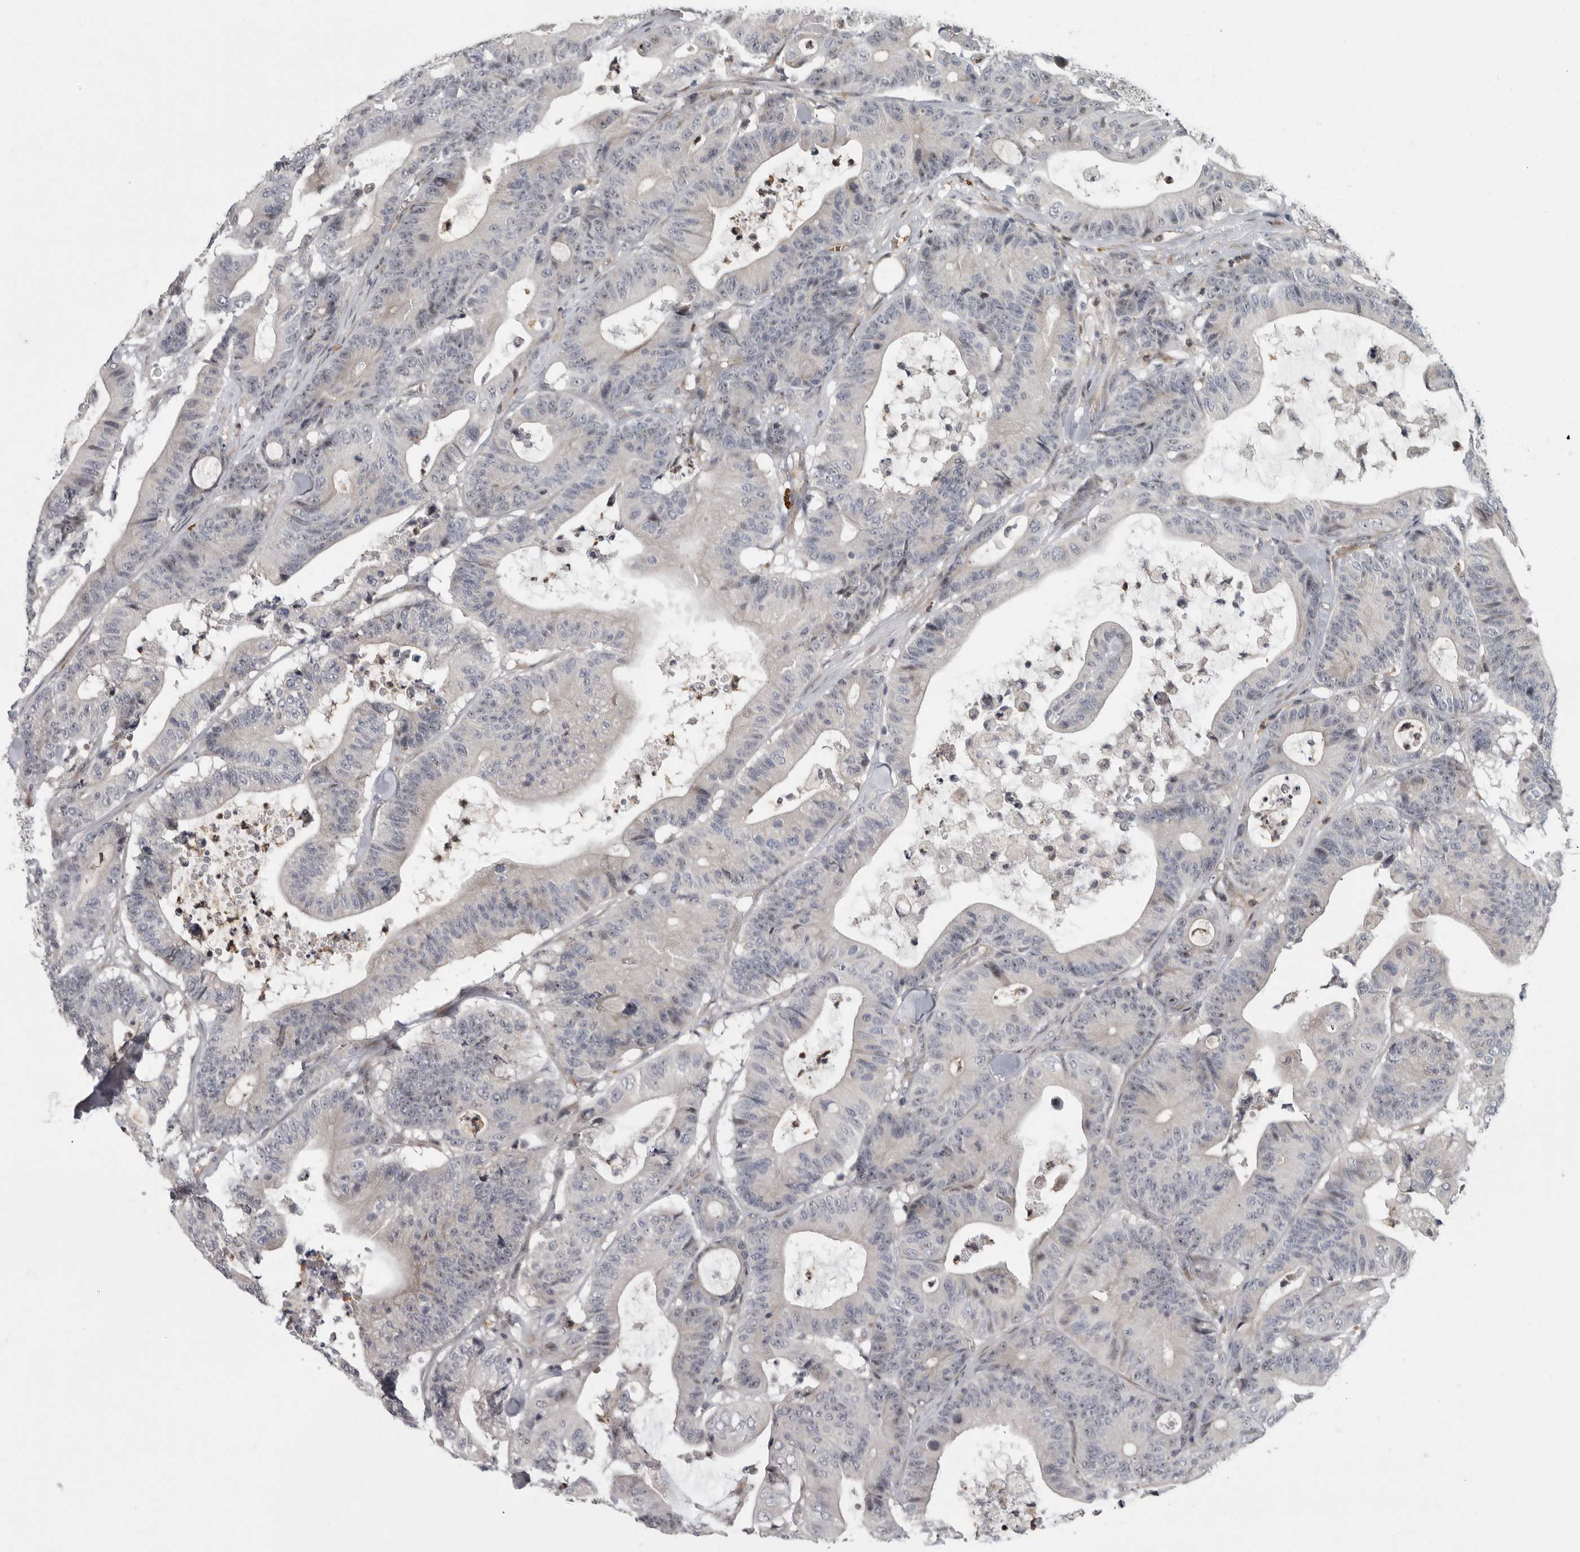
{"staining": {"intensity": "negative", "quantity": "none", "location": "none"}, "tissue": "colorectal cancer", "cell_type": "Tumor cells", "image_type": "cancer", "snomed": [{"axis": "morphology", "description": "Adenocarcinoma, NOS"}, {"axis": "topography", "description": "Colon"}], "caption": "Immunohistochemical staining of colorectal cancer exhibits no significant positivity in tumor cells.", "gene": "PDCD11", "patient": {"sex": "female", "age": 84}}